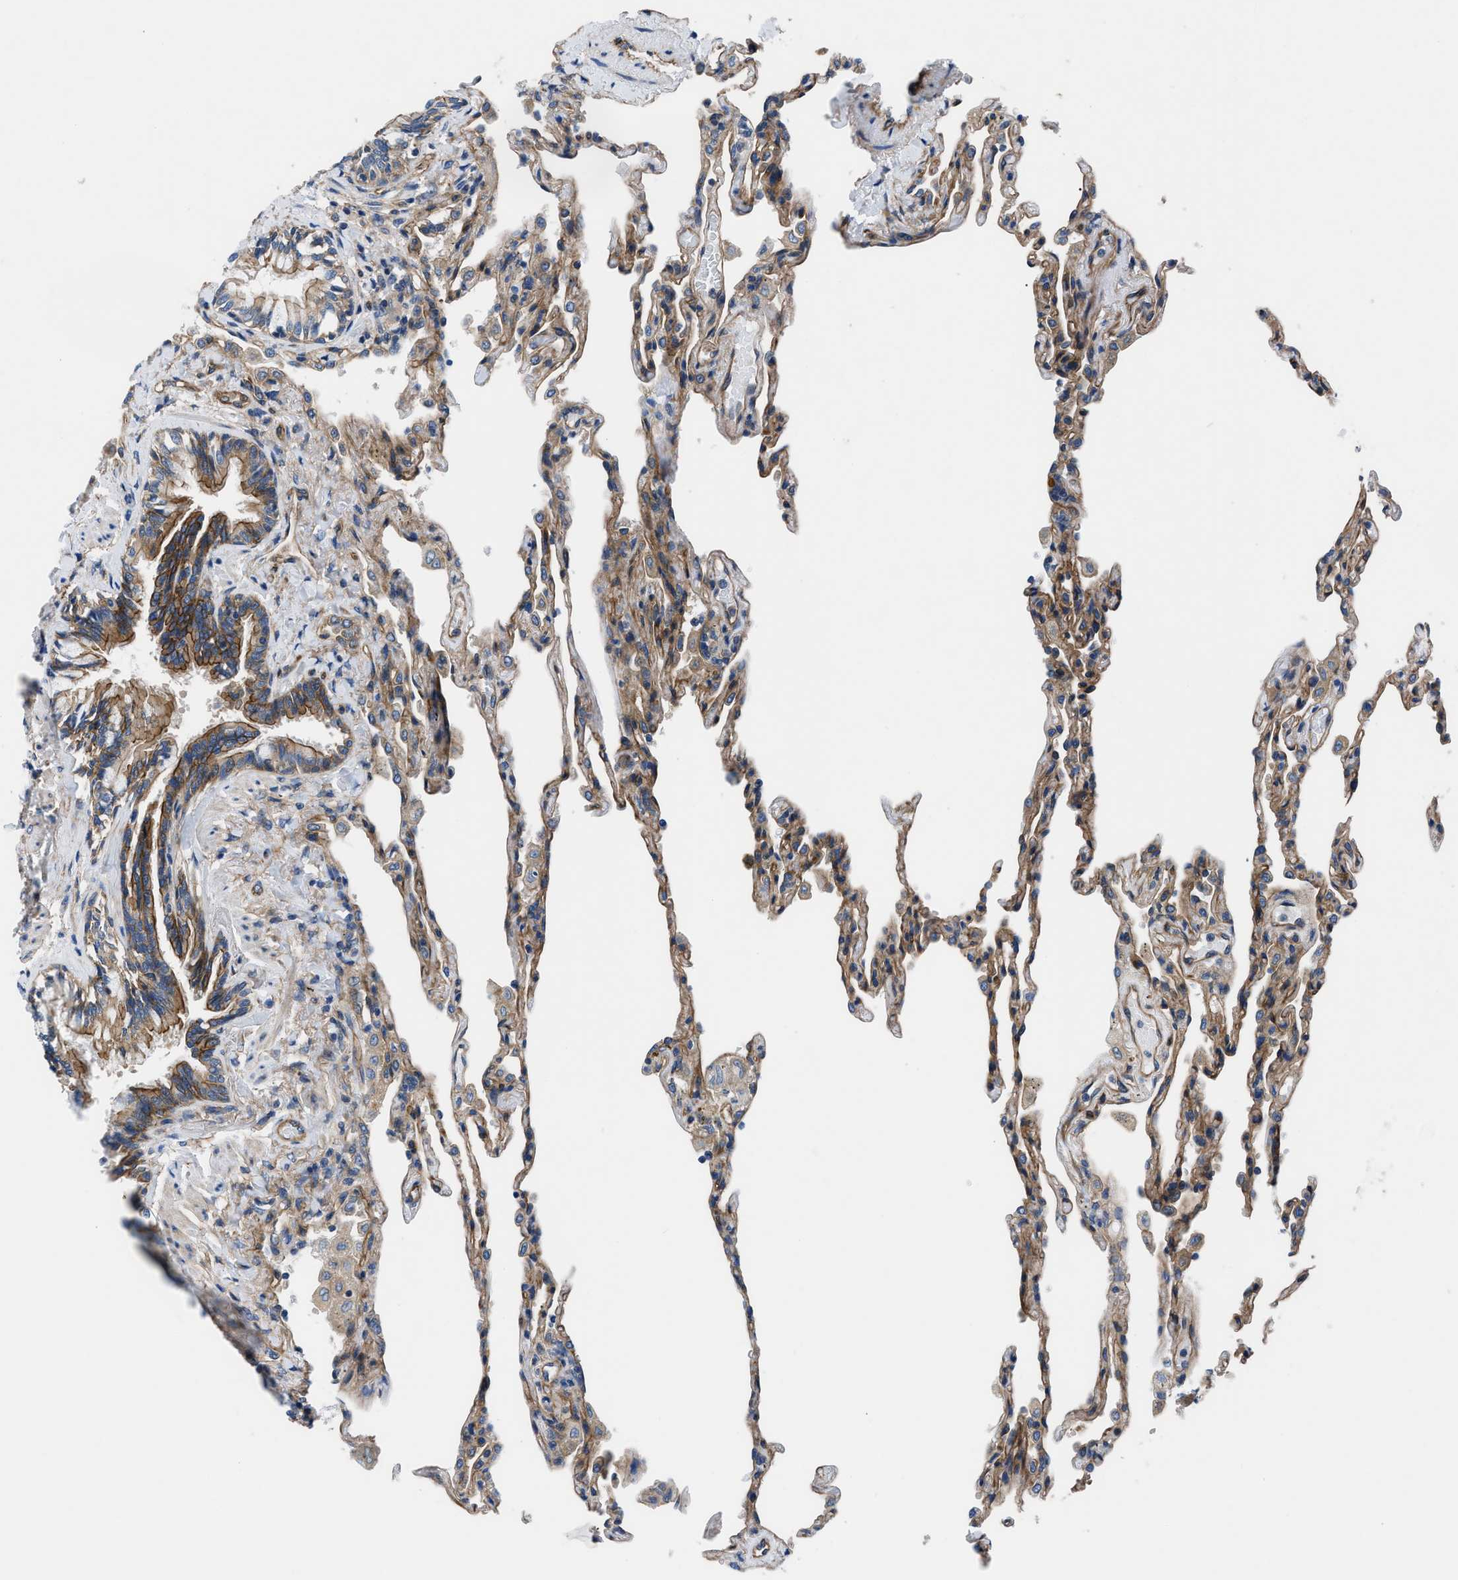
{"staining": {"intensity": "moderate", "quantity": "25%-75%", "location": "cytoplasmic/membranous"}, "tissue": "lung", "cell_type": "Alveolar cells", "image_type": "normal", "snomed": [{"axis": "morphology", "description": "Normal tissue, NOS"}, {"axis": "topography", "description": "Lung"}], "caption": "This photomicrograph displays normal lung stained with immunohistochemistry (IHC) to label a protein in brown. The cytoplasmic/membranous of alveolar cells show moderate positivity for the protein. Nuclei are counter-stained blue.", "gene": "TRIP4", "patient": {"sex": "male", "age": 59}}